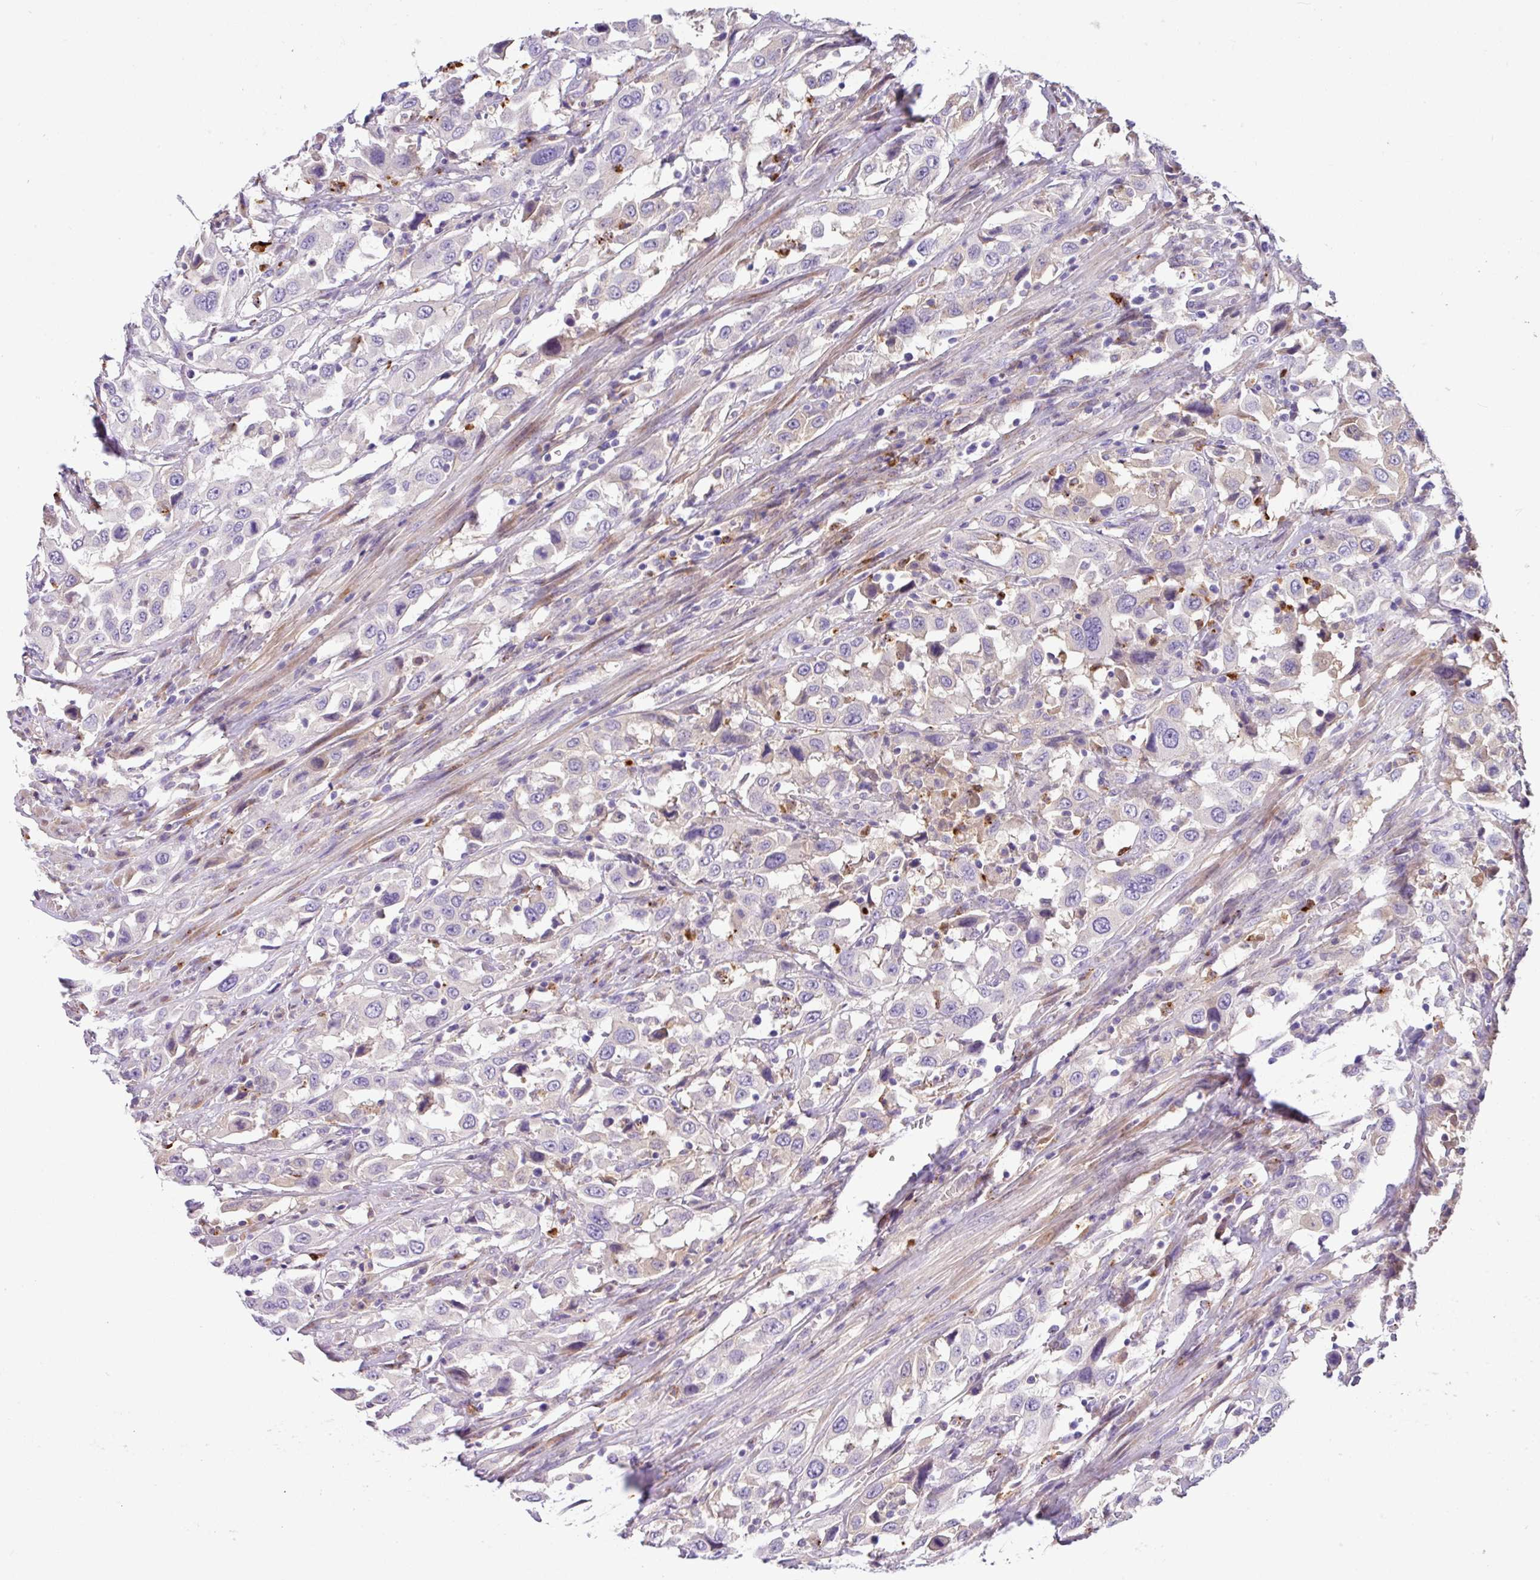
{"staining": {"intensity": "negative", "quantity": "none", "location": "none"}, "tissue": "urothelial cancer", "cell_type": "Tumor cells", "image_type": "cancer", "snomed": [{"axis": "morphology", "description": "Urothelial carcinoma, High grade"}, {"axis": "topography", "description": "Urinary bladder"}], "caption": "Immunohistochemistry (IHC) of high-grade urothelial carcinoma reveals no positivity in tumor cells.", "gene": "CRISP3", "patient": {"sex": "male", "age": 61}}